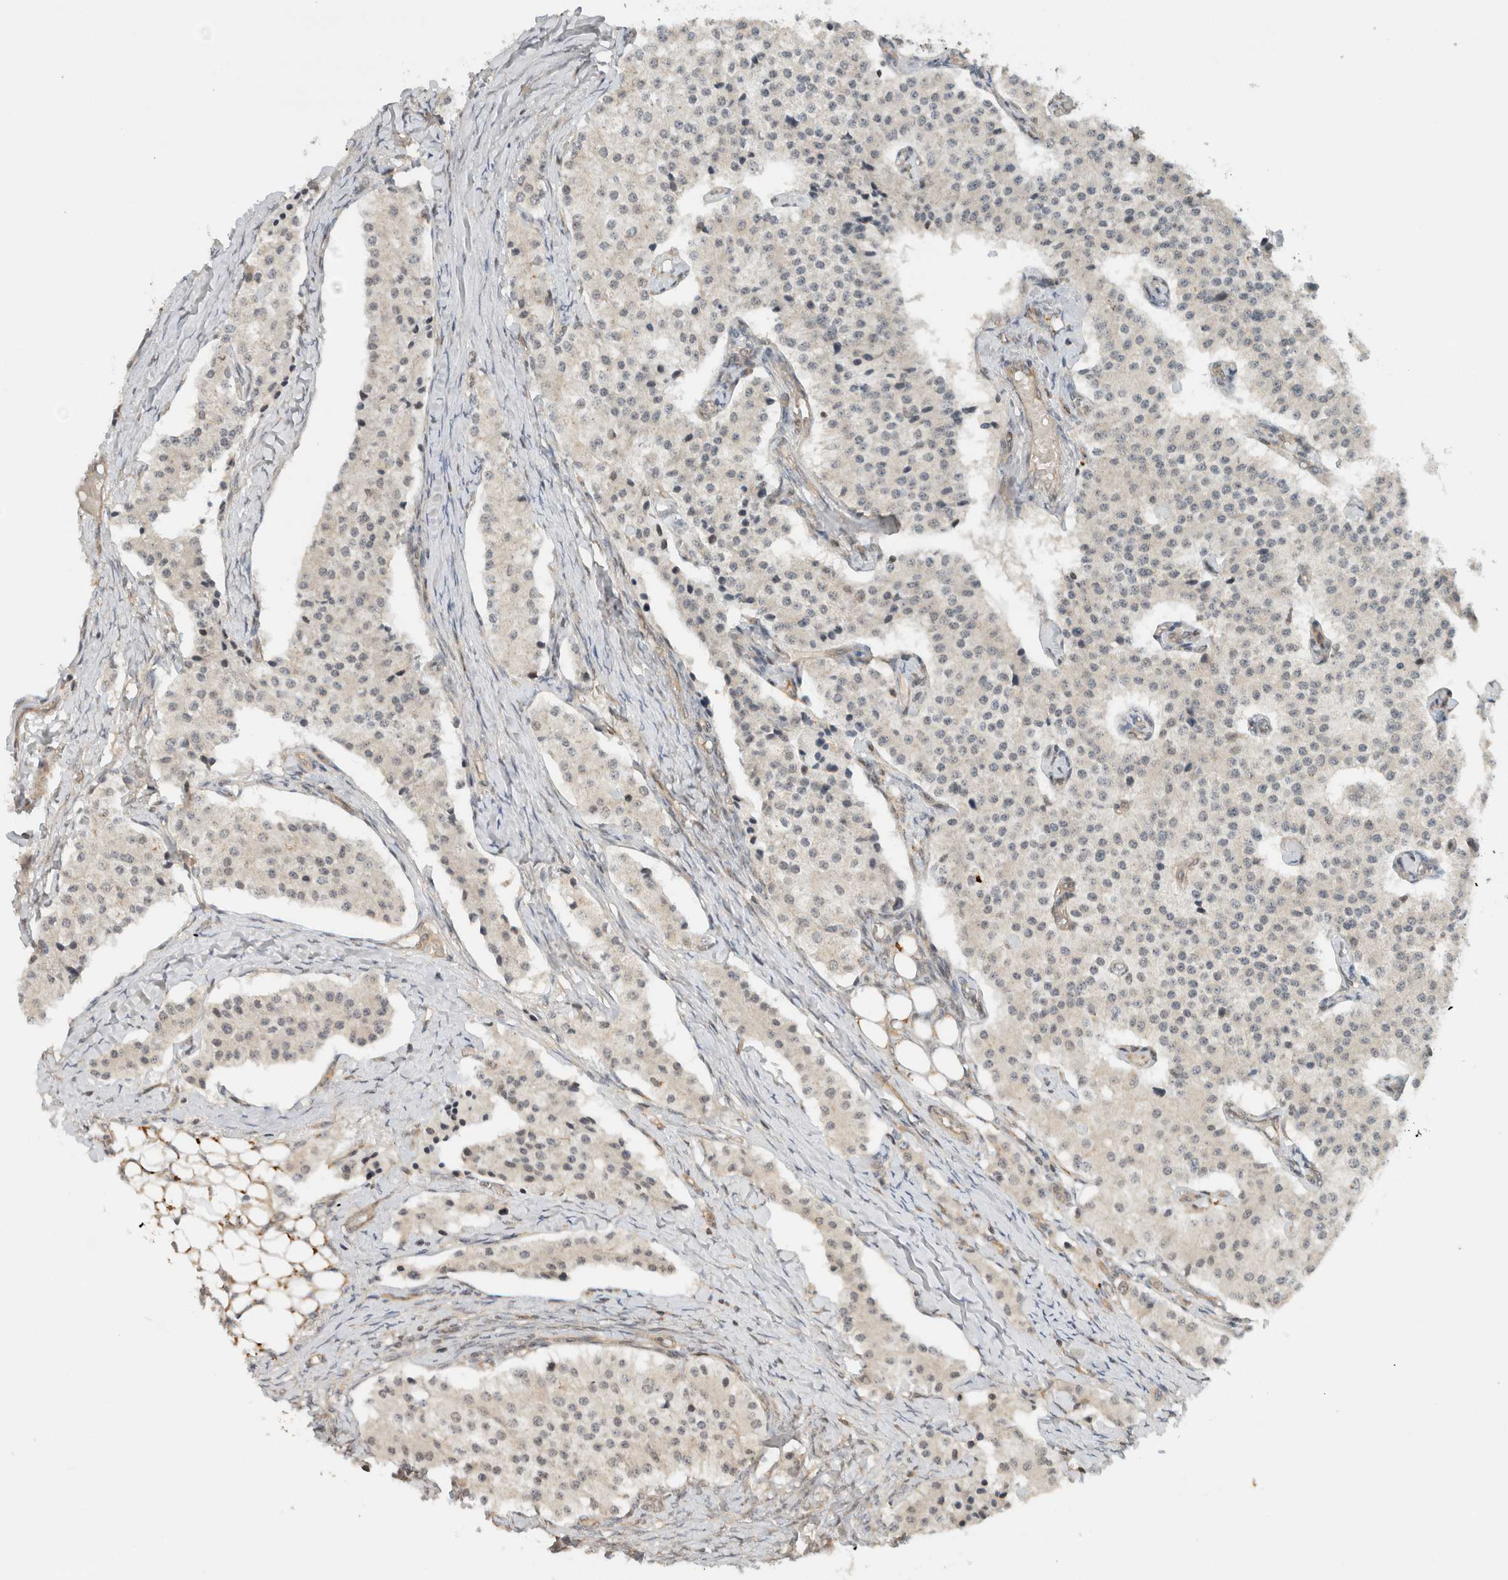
{"staining": {"intensity": "negative", "quantity": "none", "location": "none"}, "tissue": "carcinoid", "cell_type": "Tumor cells", "image_type": "cancer", "snomed": [{"axis": "morphology", "description": "Carcinoid, malignant, NOS"}, {"axis": "topography", "description": "Colon"}], "caption": "Immunohistochemistry (IHC) of human carcinoid (malignant) shows no expression in tumor cells.", "gene": "CAAP1", "patient": {"sex": "female", "age": 52}}